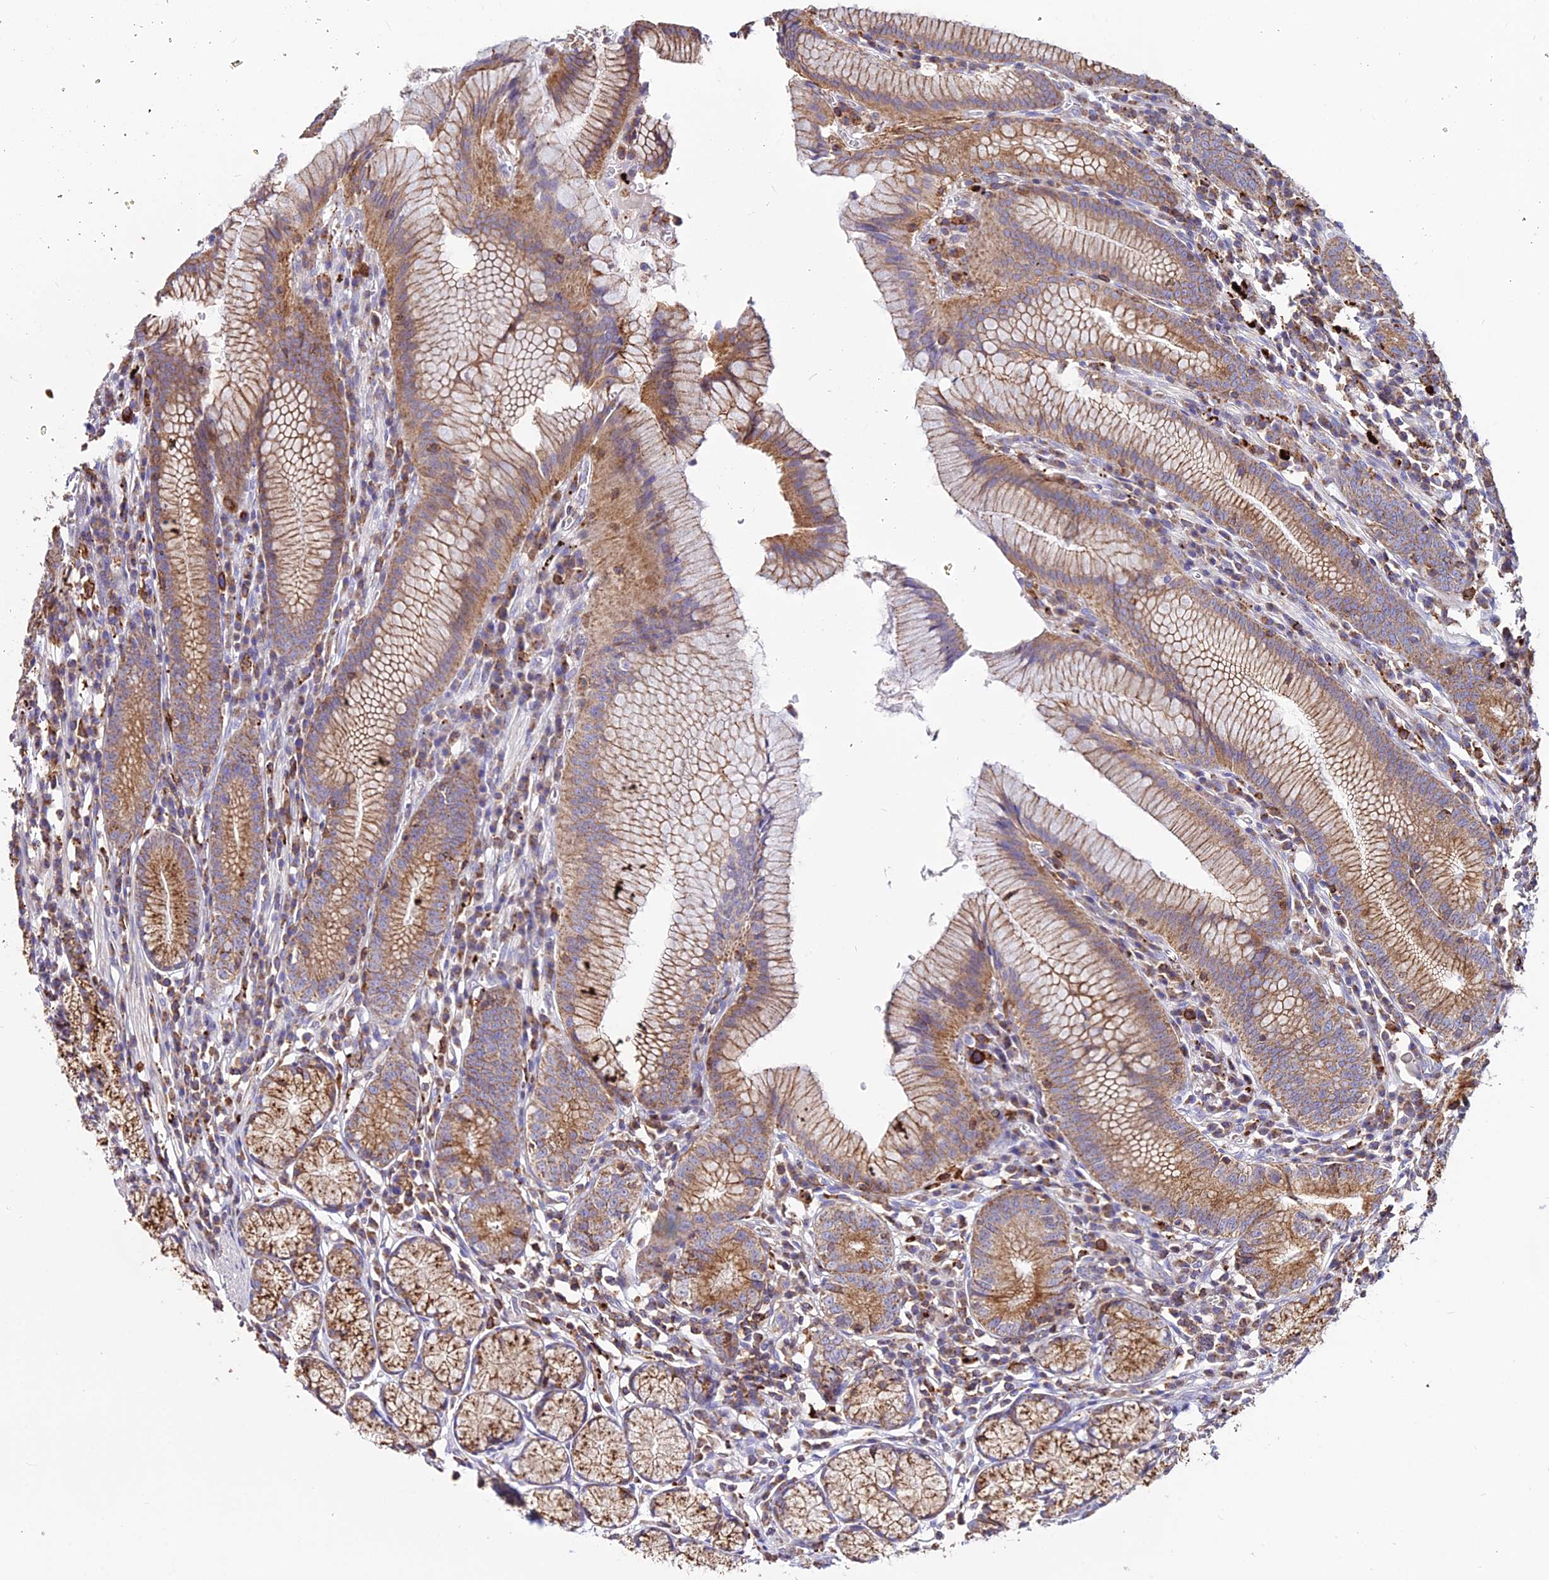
{"staining": {"intensity": "strong", "quantity": ">75%", "location": "cytoplasmic/membranous"}, "tissue": "stomach", "cell_type": "Glandular cells", "image_type": "normal", "snomed": [{"axis": "morphology", "description": "Normal tissue, NOS"}, {"axis": "topography", "description": "Stomach"}], "caption": "This image reveals immunohistochemistry (IHC) staining of unremarkable human stomach, with high strong cytoplasmic/membranous staining in about >75% of glandular cells.", "gene": "PNLIPRP3", "patient": {"sex": "male", "age": 55}}